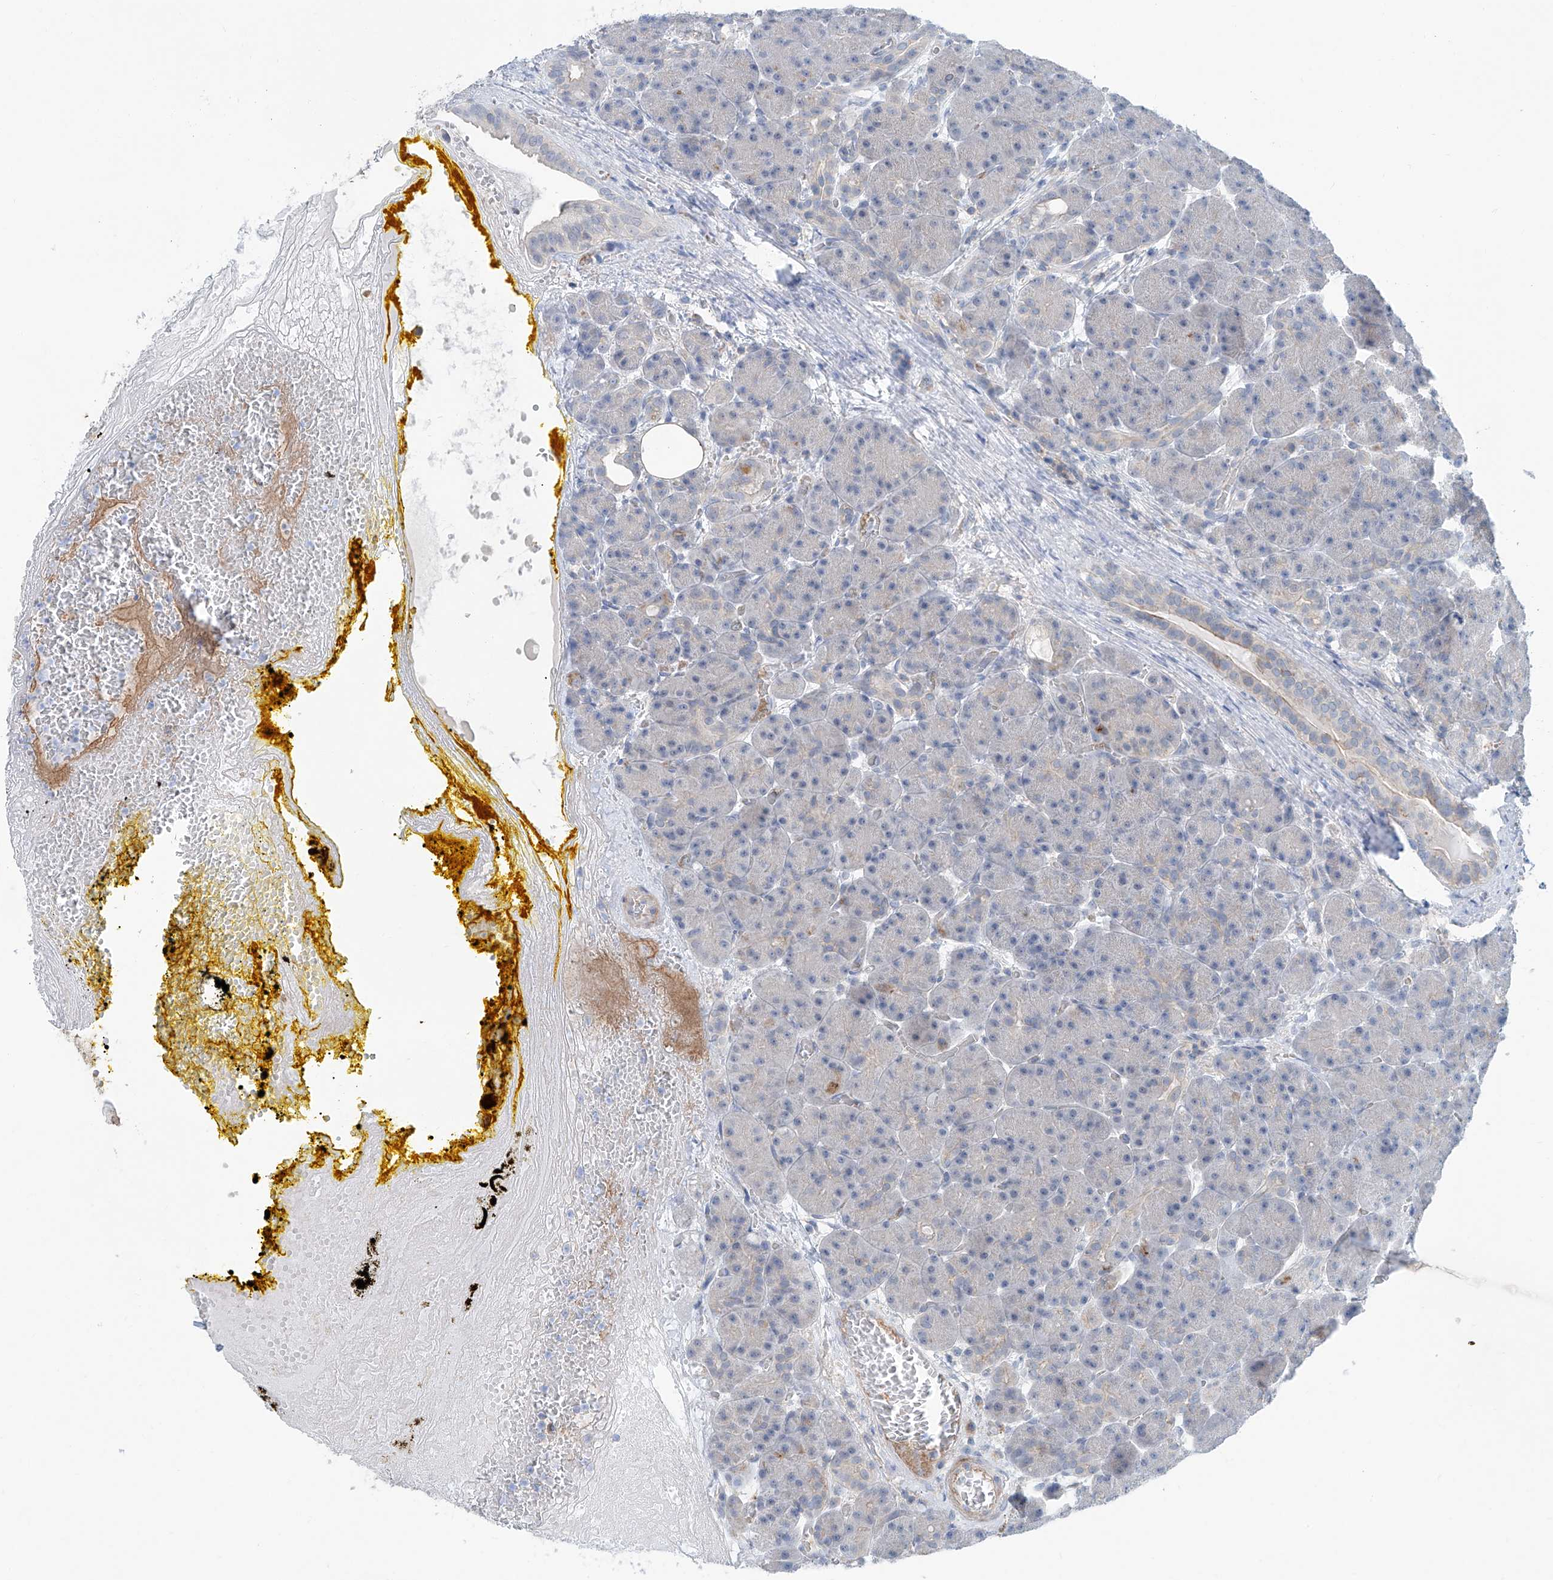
{"staining": {"intensity": "negative", "quantity": "none", "location": "none"}, "tissue": "pancreas", "cell_type": "Exocrine glandular cells", "image_type": "normal", "snomed": [{"axis": "morphology", "description": "Normal tissue, NOS"}, {"axis": "topography", "description": "Pancreas"}], "caption": "Immunohistochemical staining of unremarkable human pancreas displays no significant staining in exocrine glandular cells.", "gene": "ANKRD34A", "patient": {"sex": "male", "age": 63}}